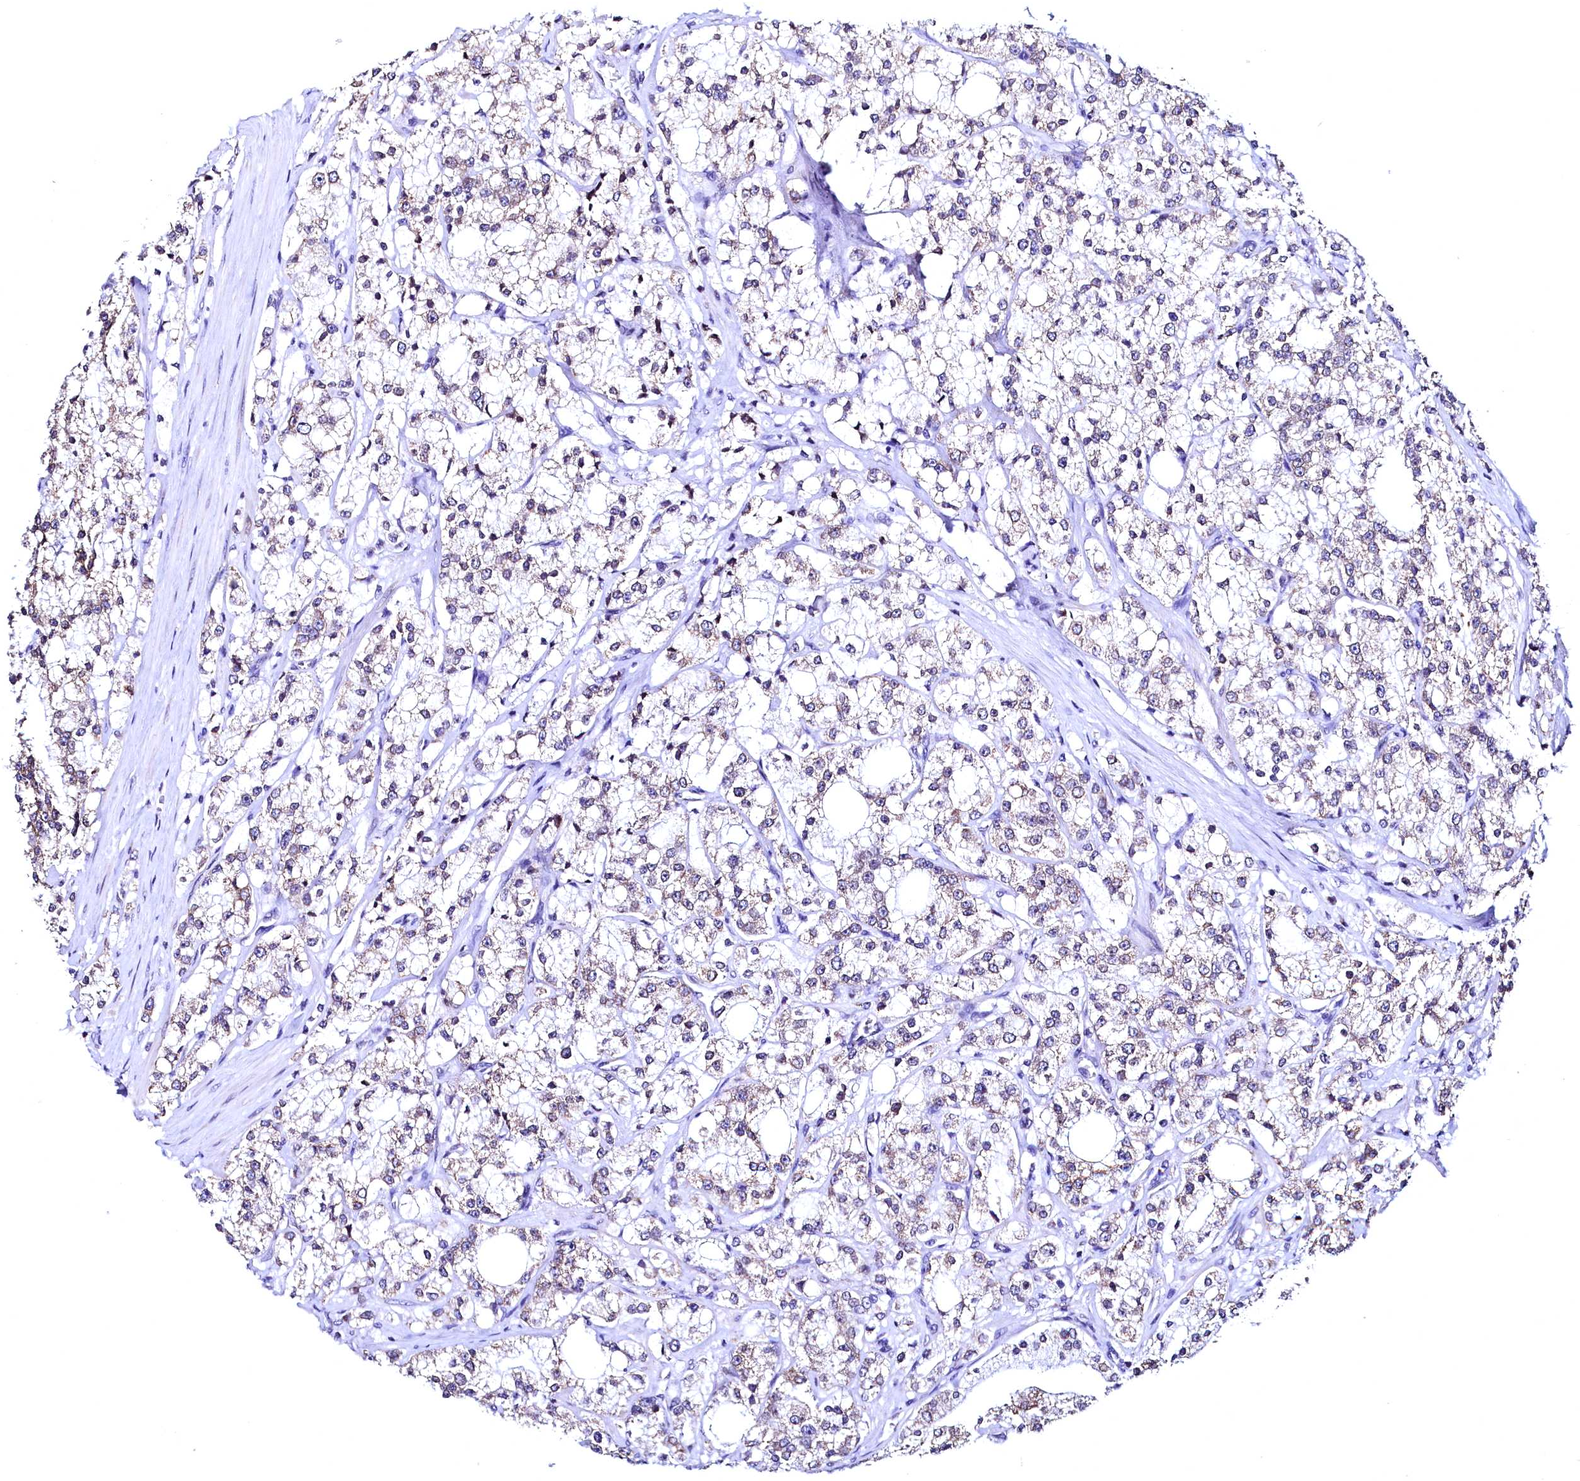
{"staining": {"intensity": "weak", "quantity": "25%-75%", "location": "cytoplasmic/membranous"}, "tissue": "prostate cancer", "cell_type": "Tumor cells", "image_type": "cancer", "snomed": [{"axis": "morphology", "description": "Adenocarcinoma, High grade"}, {"axis": "topography", "description": "Prostate"}], "caption": "Protein expression analysis of prostate high-grade adenocarcinoma displays weak cytoplasmic/membranous positivity in about 25%-75% of tumor cells.", "gene": "HAND1", "patient": {"sex": "male", "age": 64}}